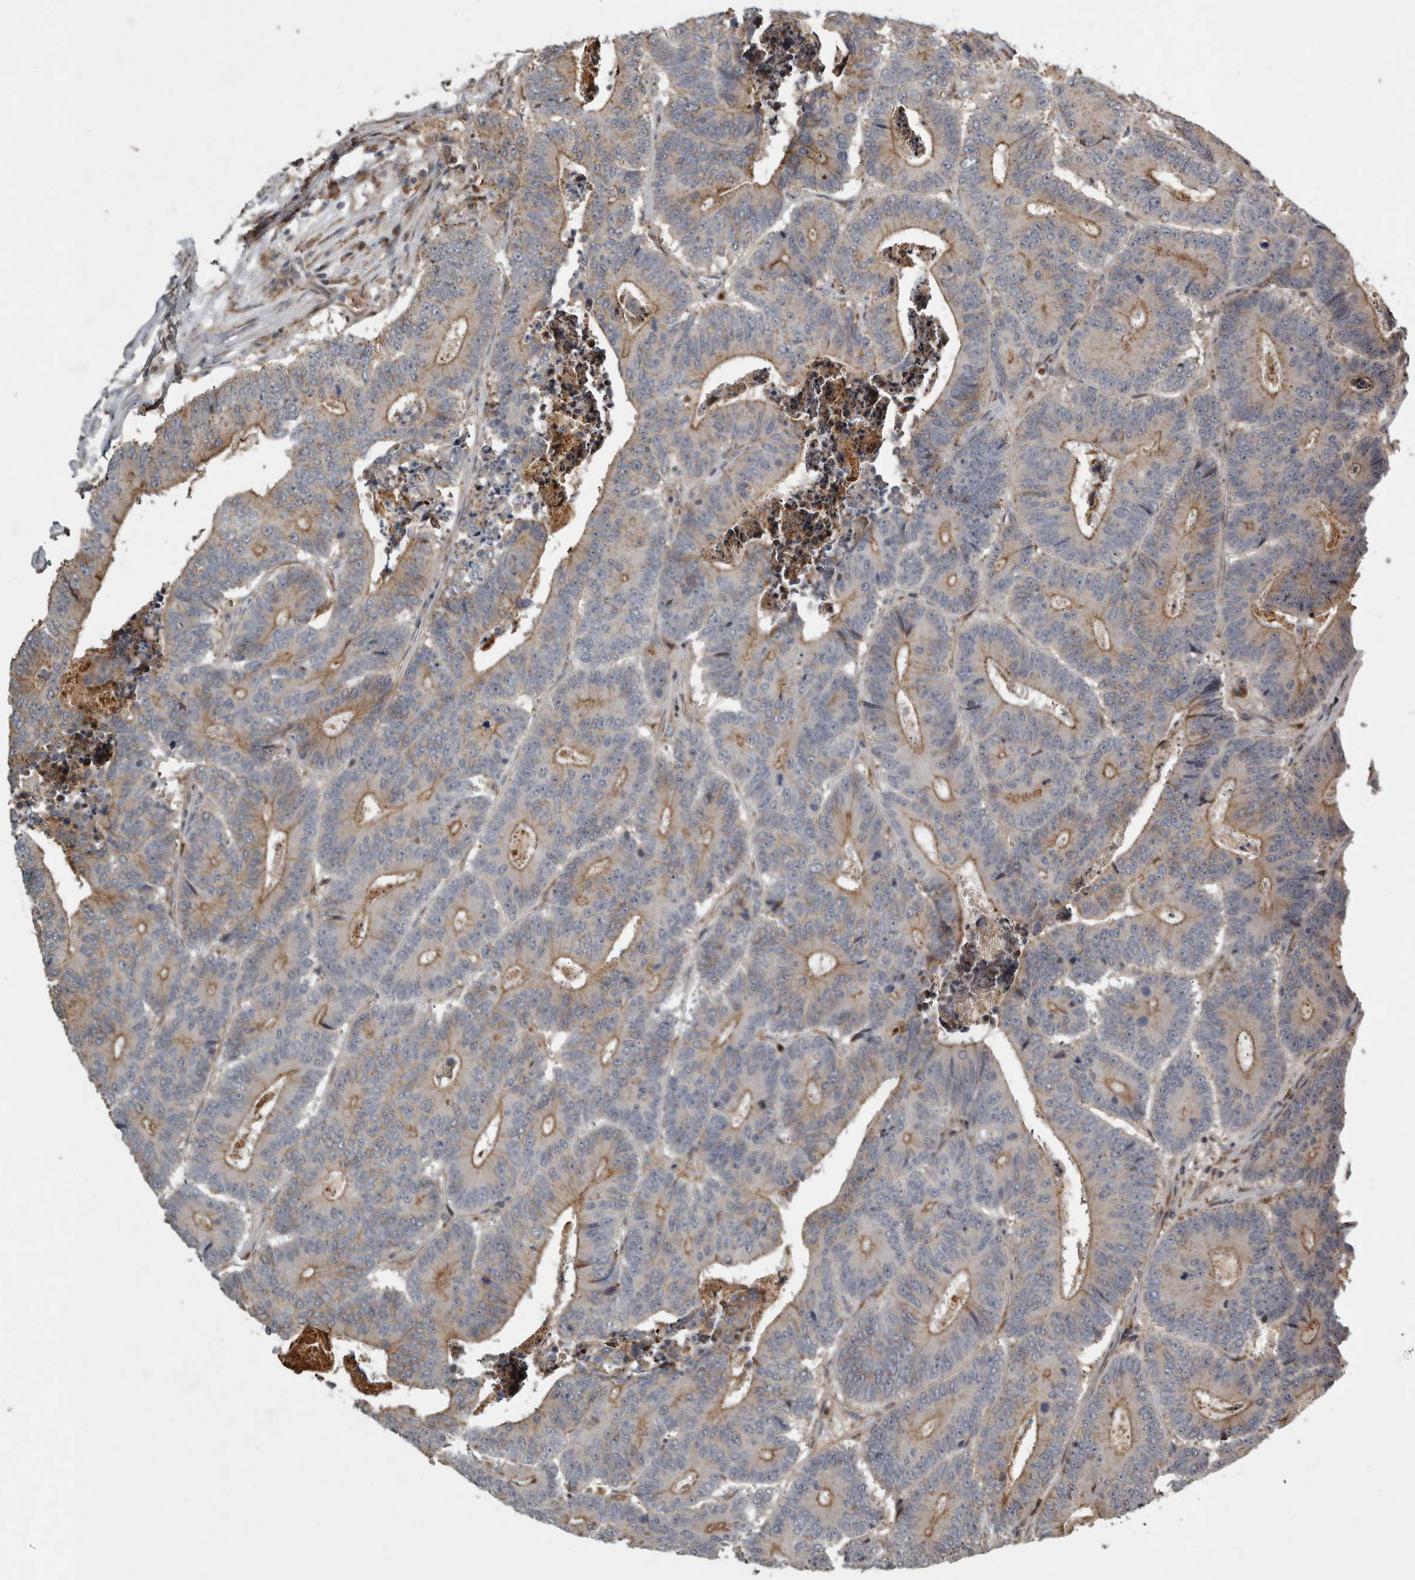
{"staining": {"intensity": "moderate", "quantity": "25%-75%", "location": "cytoplasmic/membranous"}, "tissue": "colorectal cancer", "cell_type": "Tumor cells", "image_type": "cancer", "snomed": [{"axis": "morphology", "description": "Adenocarcinoma, NOS"}, {"axis": "topography", "description": "Colon"}], "caption": "Colorectal adenocarcinoma stained with immunohistochemistry demonstrates moderate cytoplasmic/membranous staining in approximately 25%-75% of tumor cells.", "gene": "MPDZ", "patient": {"sex": "male", "age": 83}}